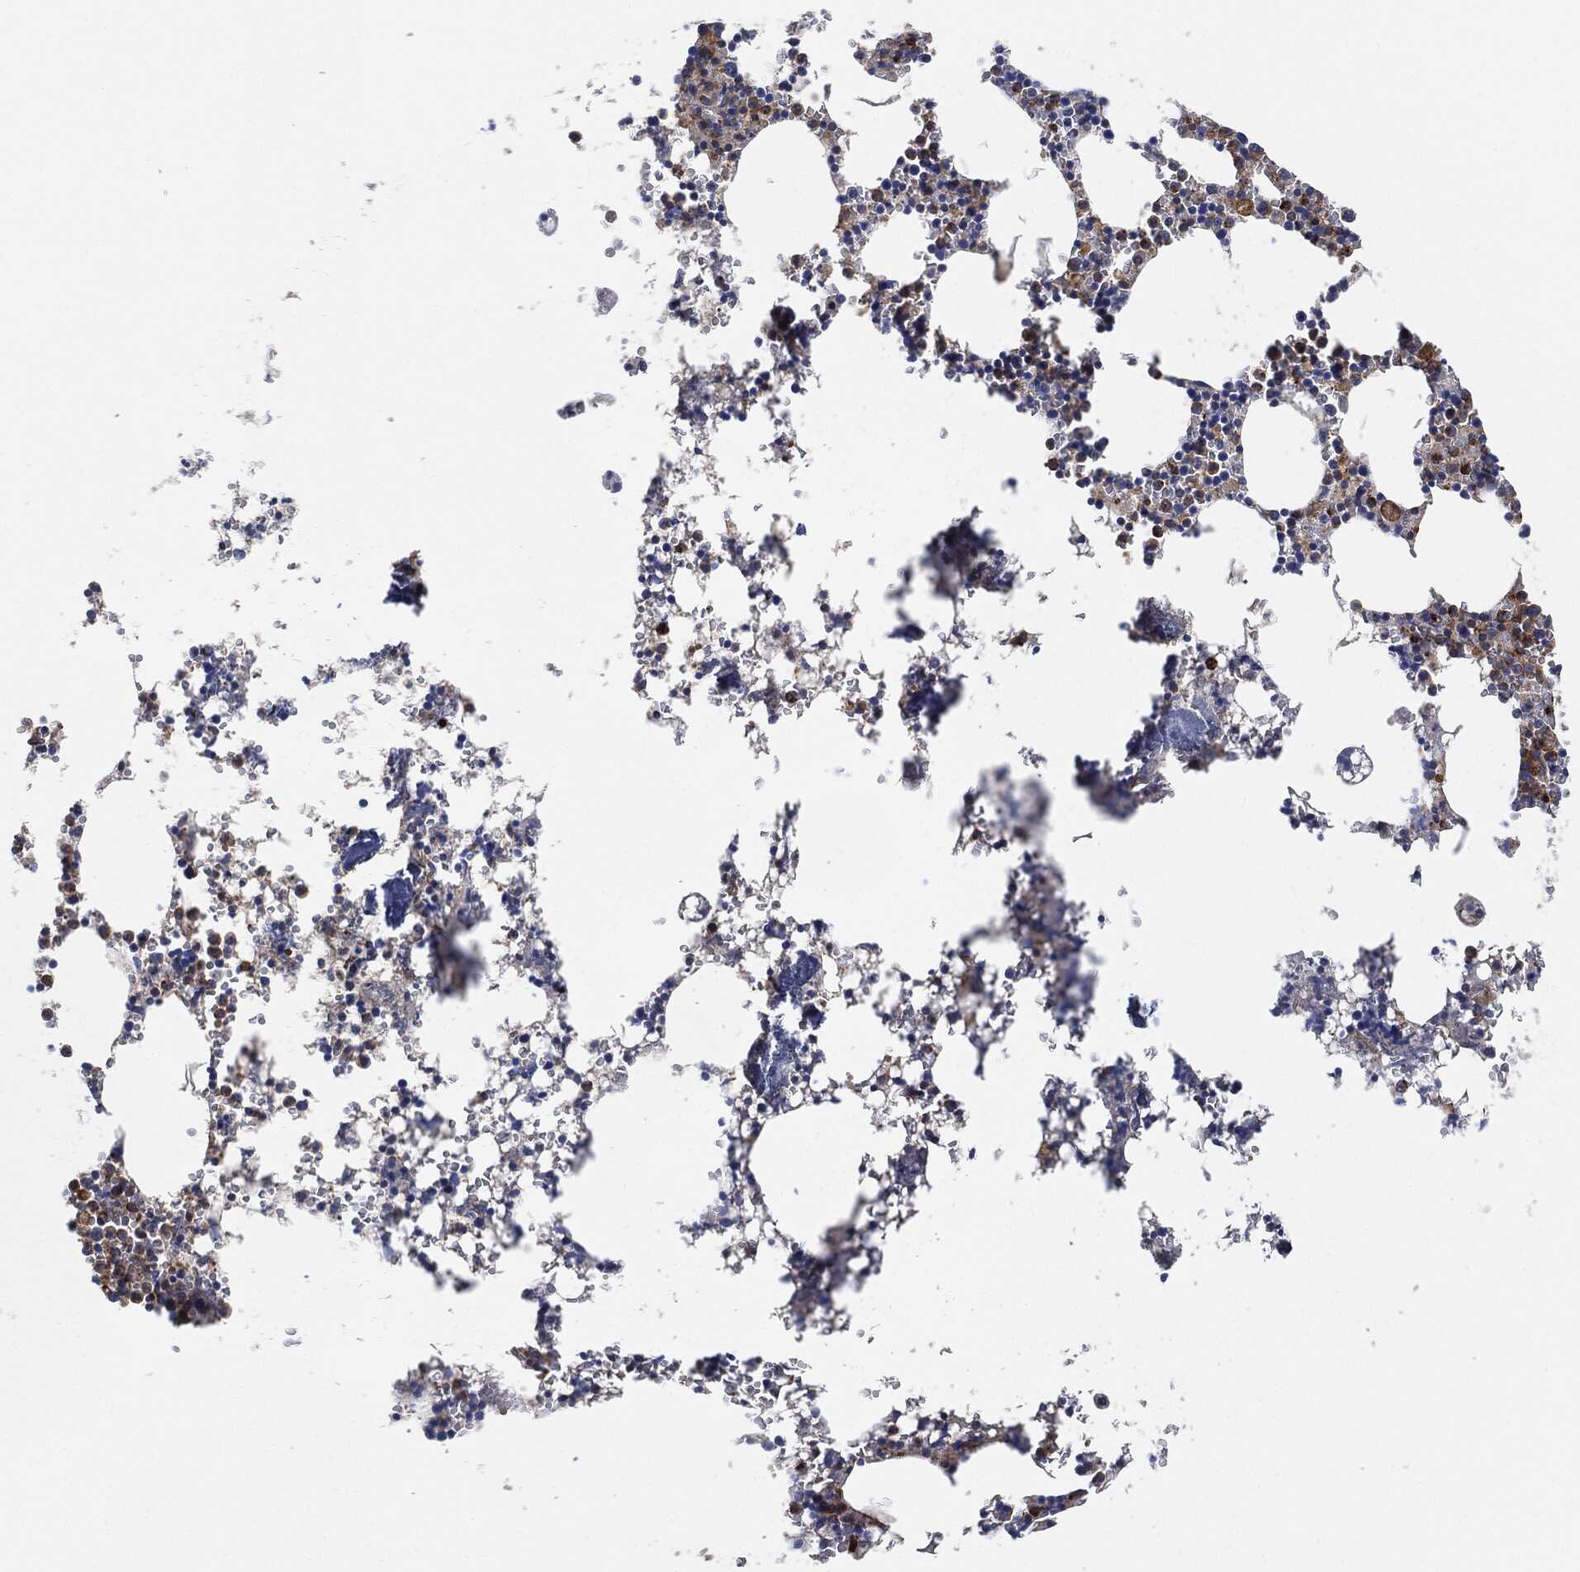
{"staining": {"intensity": "moderate", "quantity": "<25%", "location": "cytoplasmic/membranous"}, "tissue": "bone marrow", "cell_type": "Hematopoietic cells", "image_type": "normal", "snomed": [{"axis": "morphology", "description": "Normal tissue, NOS"}, {"axis": "topography", "description": "Bone marrow"}], "caption": "Protein staining of benign bone marrow shows moderate cytoplasmic/membranous expression in about <25% of hematopoietic cells. Using DAB (3,3'-diaminobenzidine) (brown) and hematoxylin (blue) stains, captured at high magnification using brightfield microscopy.", "gene": "VSIG4", "patient": {"sex": "female", "age": 64}}